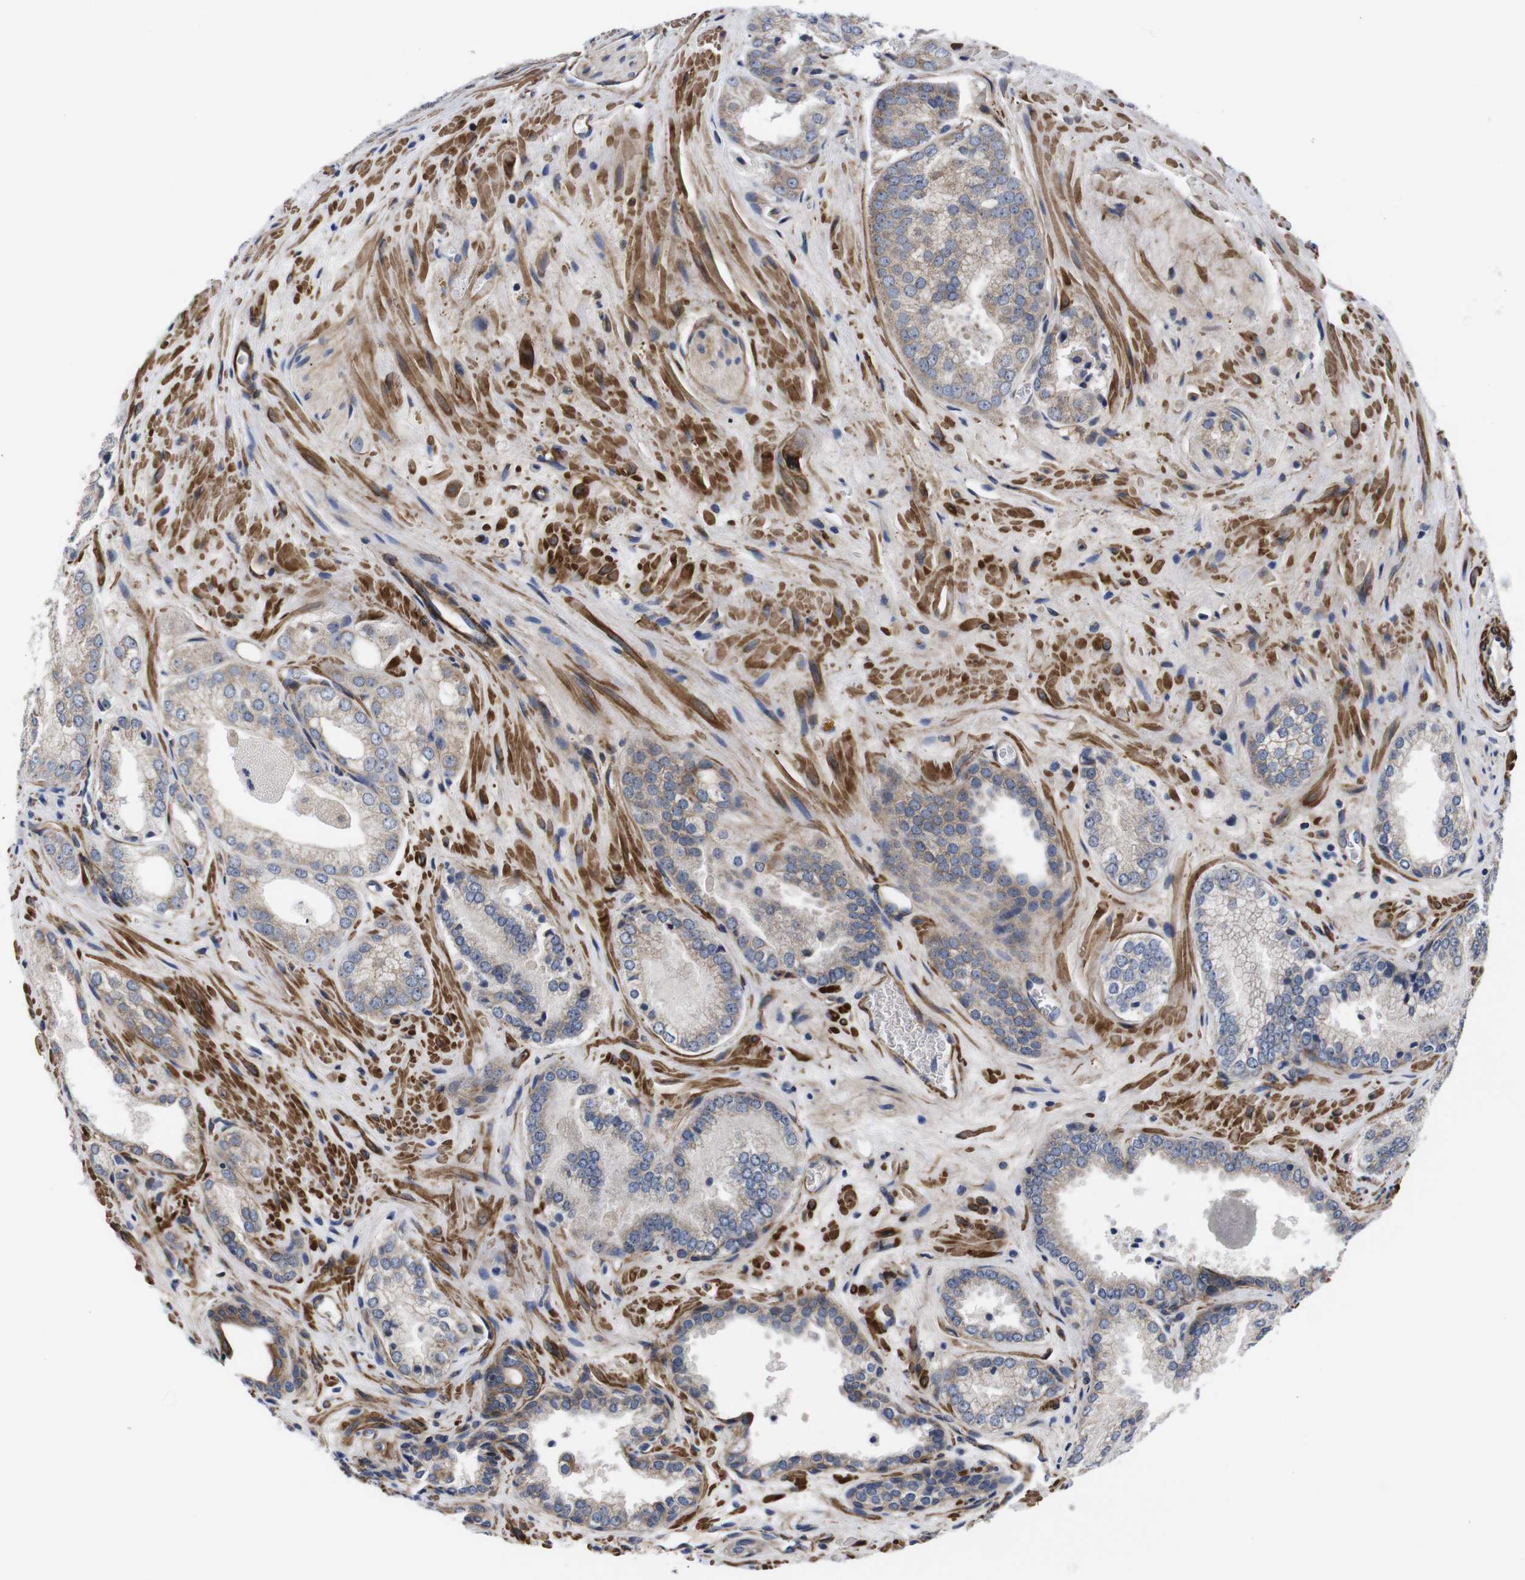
{"staining": {"intensity": "weak", "quantity": "25%-75%", "location": "cytoplasmic/membranous"}, "tissue": "prostate cancer", "cell_type": "Tumor cells", "image_type": "cancer", "snomed": [{"axis": "morphology", "description": "Adenocarcinoma, Low grade"}, {"axis": "topography", "description": "Prostate"}], "caption": "The photomicrograph demonstrates a brown stain indicating the presence of a protein in the cytoplasmic/membranous of tumor cells in prostate cancer (adenocarcinoma (low-grade)).", "gene": "WNT10A", "patient": {"sex": "male", "age": 60}}